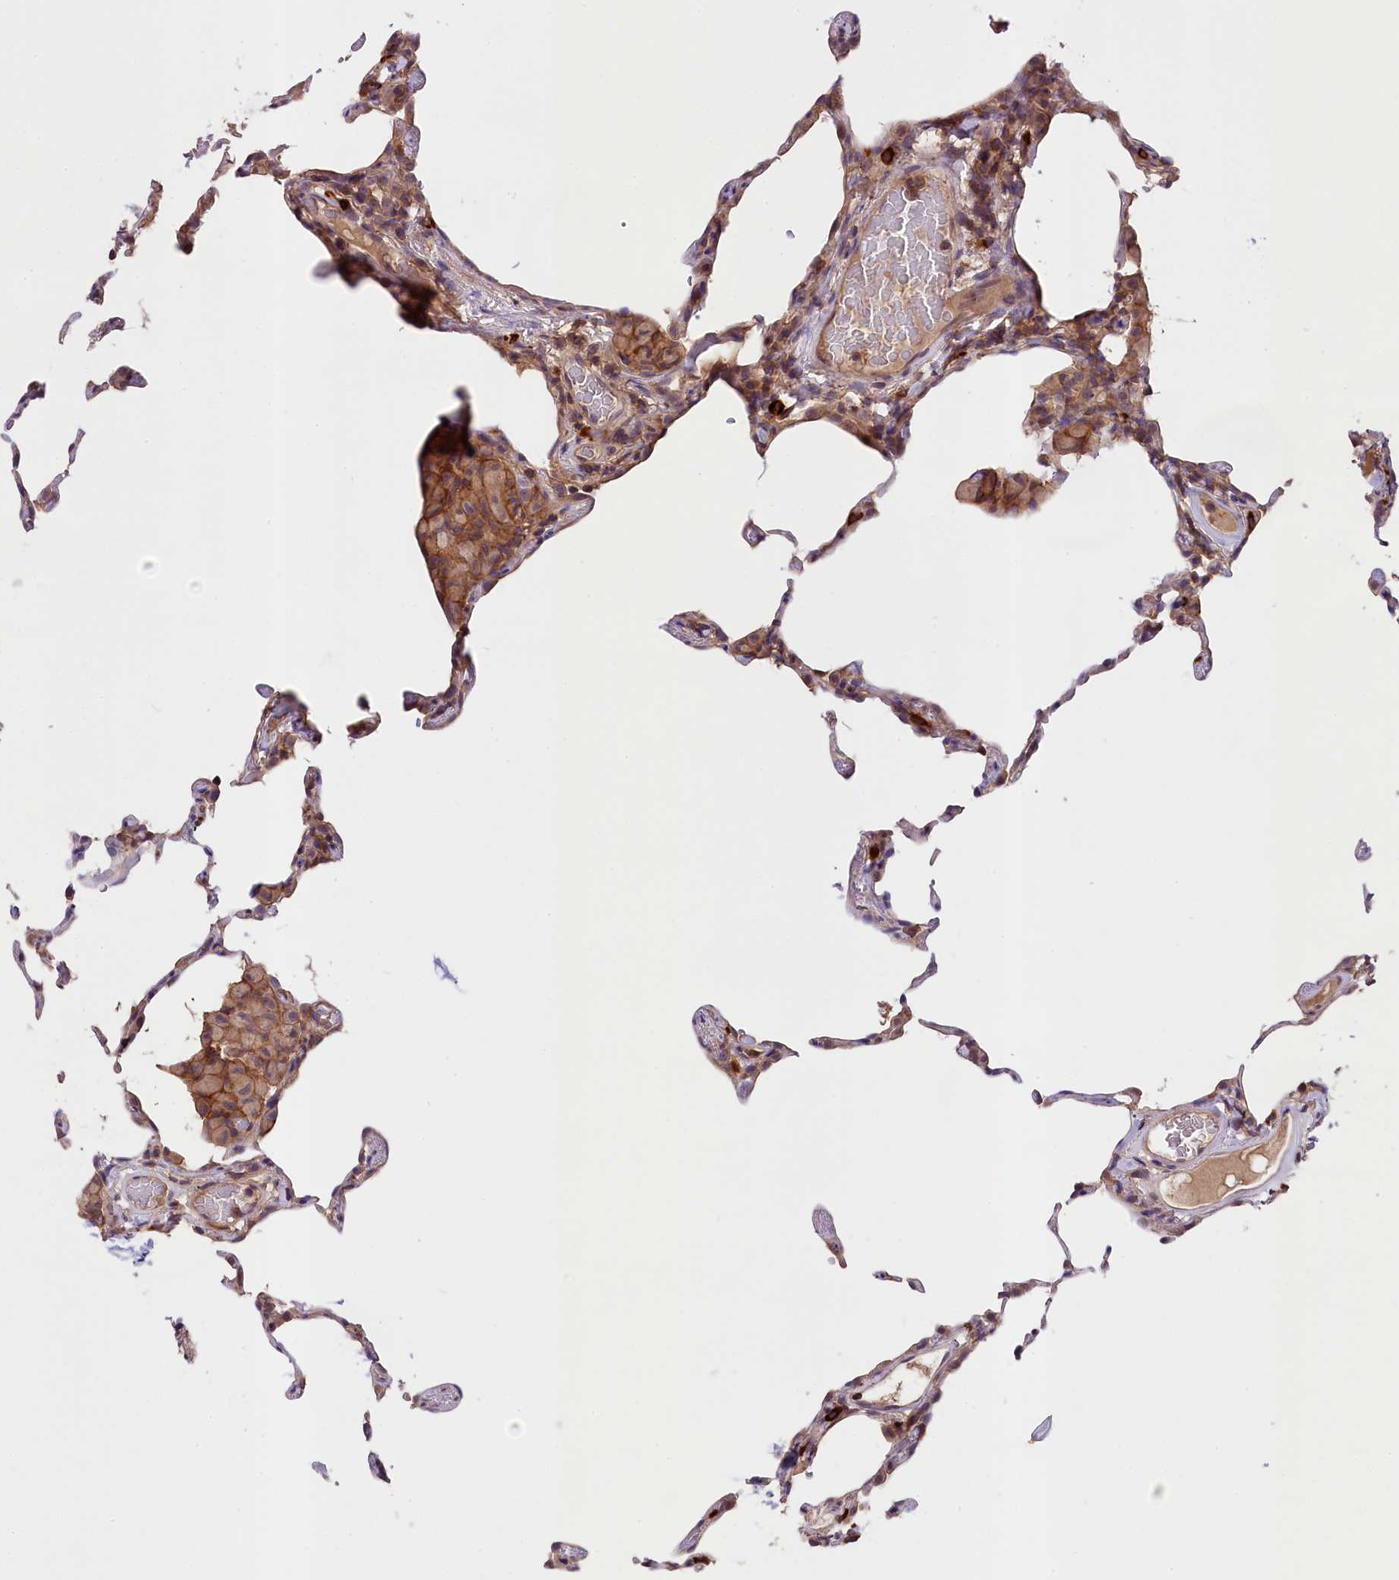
{"staining": {"intensity": "weak", "quantity": "25%-75%", "location": "cytoplasmic/membranous"}, "tissue": "lung", "cell_type": "Alveolar cells", "image_type": "normal", "snomed": [{"axis": "morphology", "description": "Normal tissue, NOS"}, {"axis": "topography", "description": "Lung"}], "caption": "This histopathology image shows immunohistochemistry staining of unremarkable human lung, with low weak cytoplasmic/membranous expression in about 25%-75% of alveolar cells.", "gene": "SKIDA1", "patient": {"sex": "female", "age": 57}}